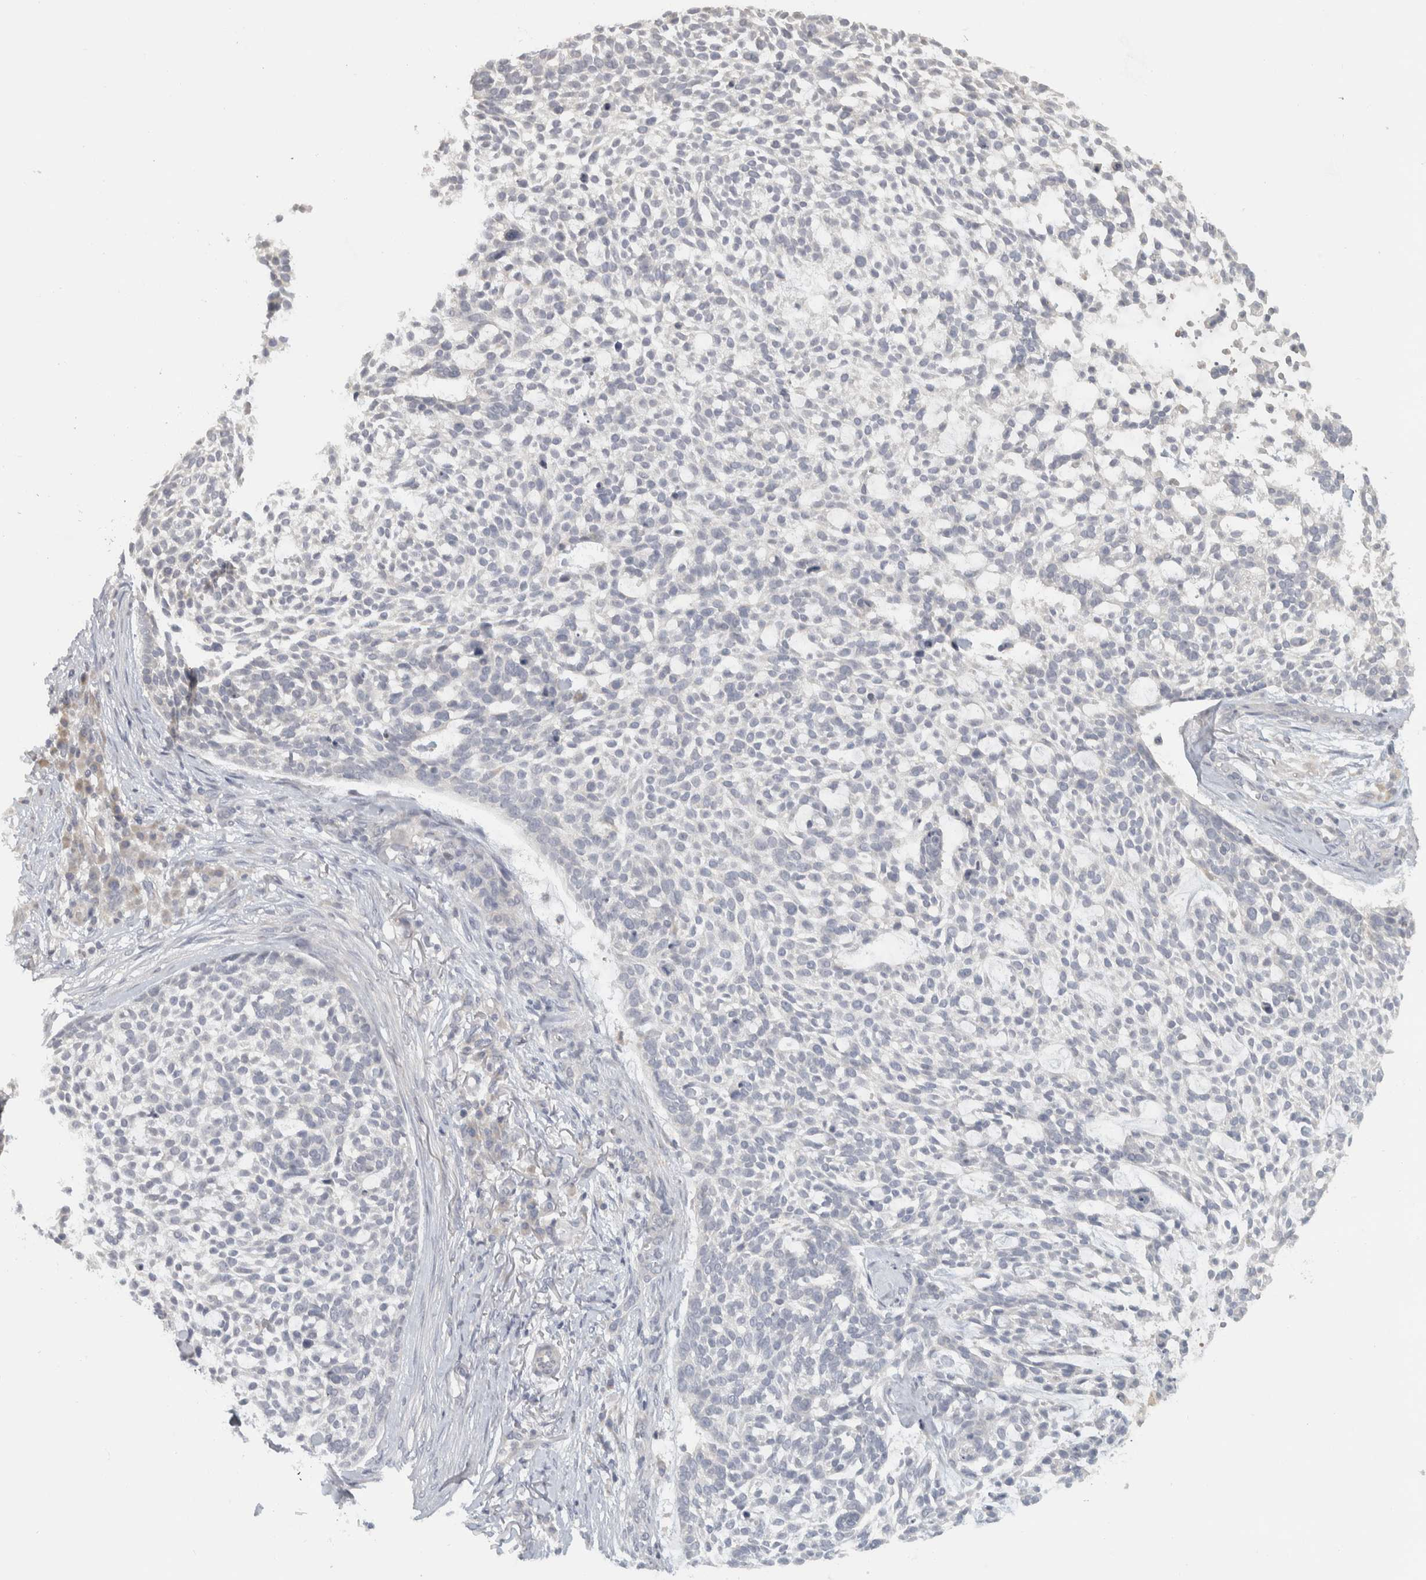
{"staining": {"intensity": "negative", "quantity": "none", "location": "none"}, "tissue": "skin cancer", "cell_type": "Tumor cells", "image_type": "cancer", "snomed": [{"axis": "morphology", "description": "Basal cell carcinoma"}, {"axis": "topography", "description": "Skin"}], "caption": "Tumor cells show no significant expression in skin basal cell carcinoma.", "gene": "AFP", "patient": {"sex": "female", "age": 64}}